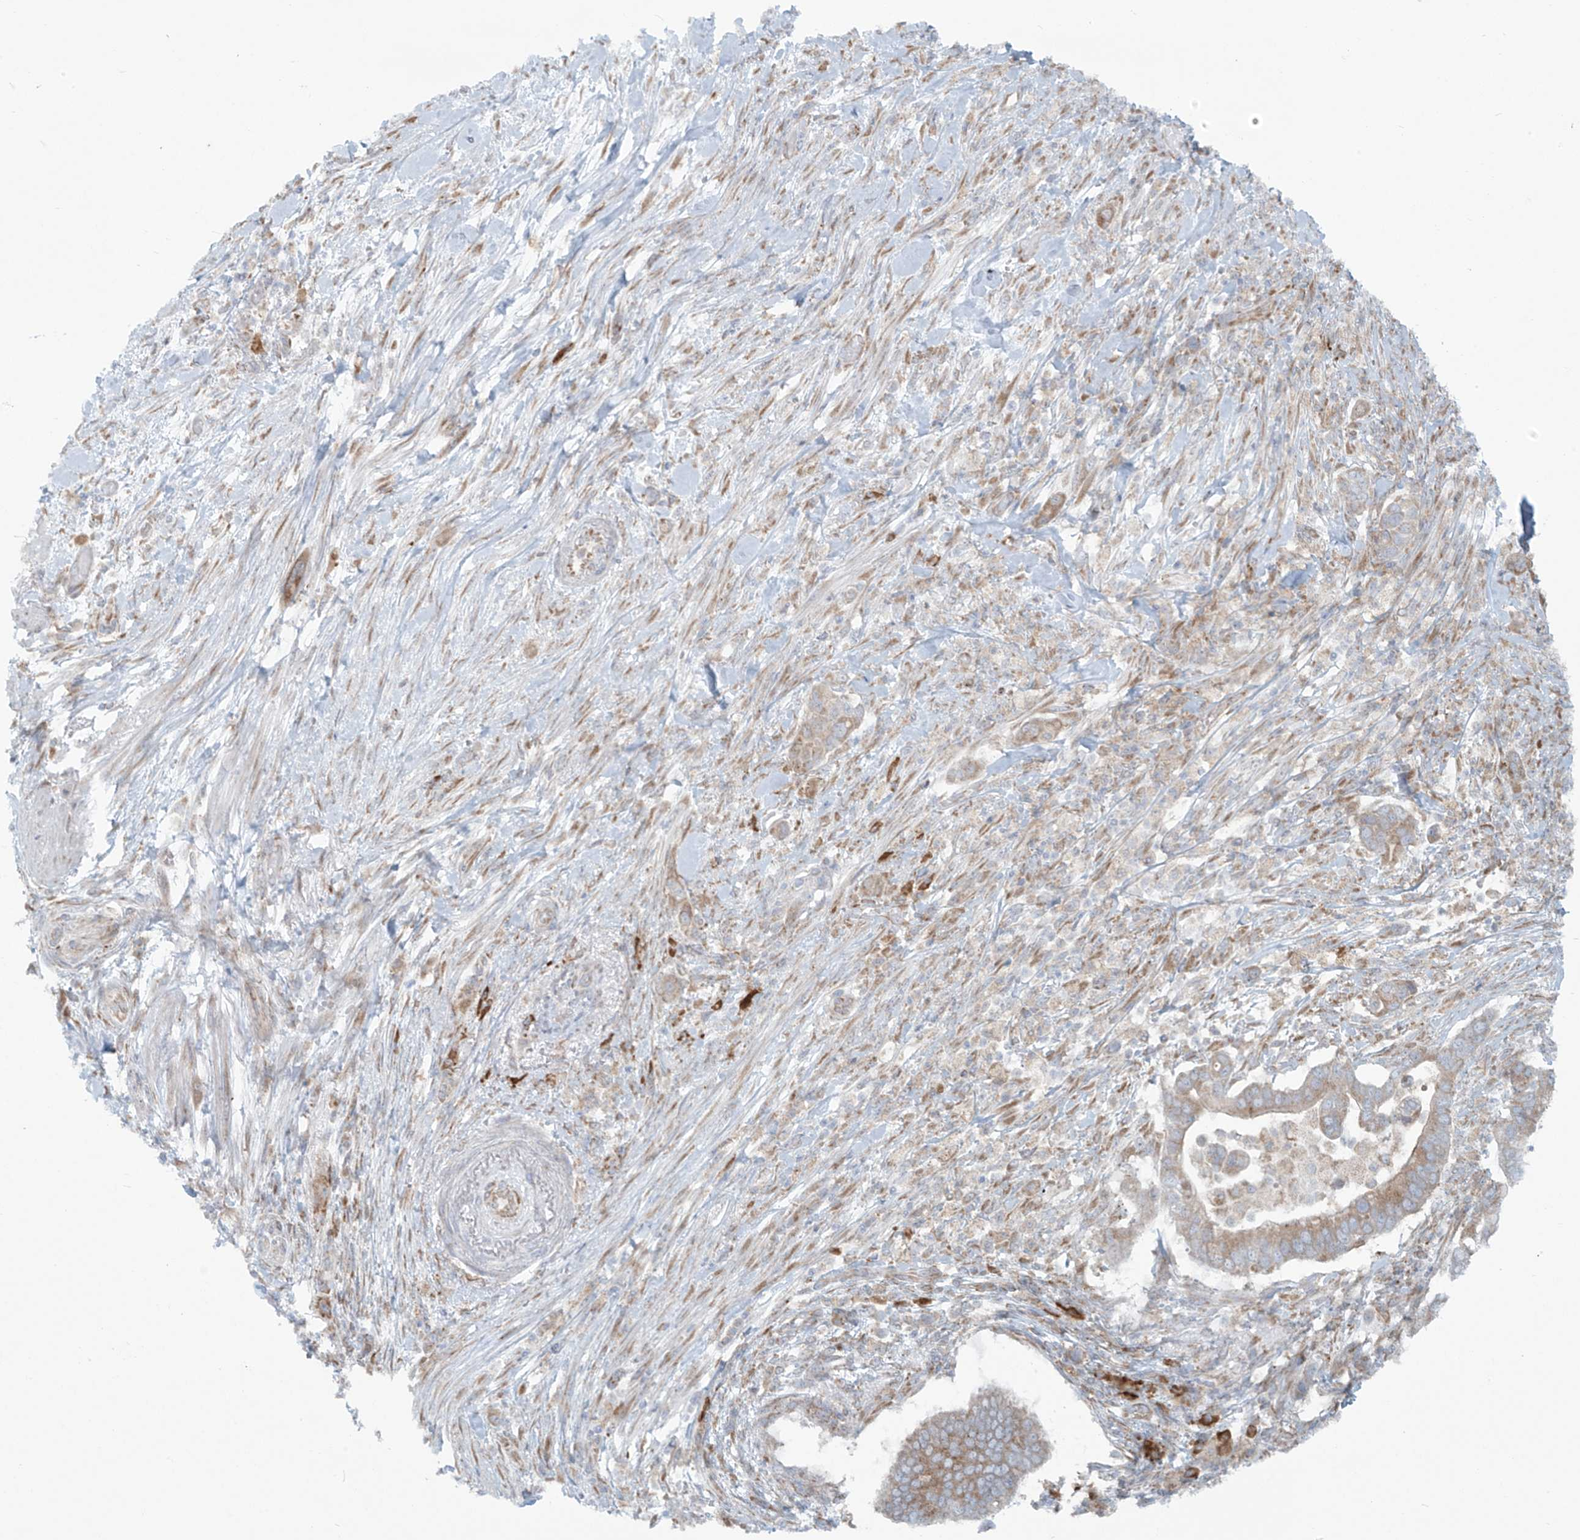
{"staining": {"intensity": "weak", "quantity": "25%-75%", "location": "cytoplasmic/membranous"}, "tissue": "pancreatic cancer", "cell_type": "Tumor cells", "image_type": "cancer", "snomed": [{"axis": "morphology", "description": "Adenocarcinoma, NOS"}, {"axis": "topography", "description": "Pancreas"}], "caption": "Protein staining of adenocarcinoma (pancreatic) tissue shows weak cytoplasmic/membranous expression in about 25%-75% of tumor cells.", "gene": "KATNIP", "patient": {"sex": "male", "age": 68}}